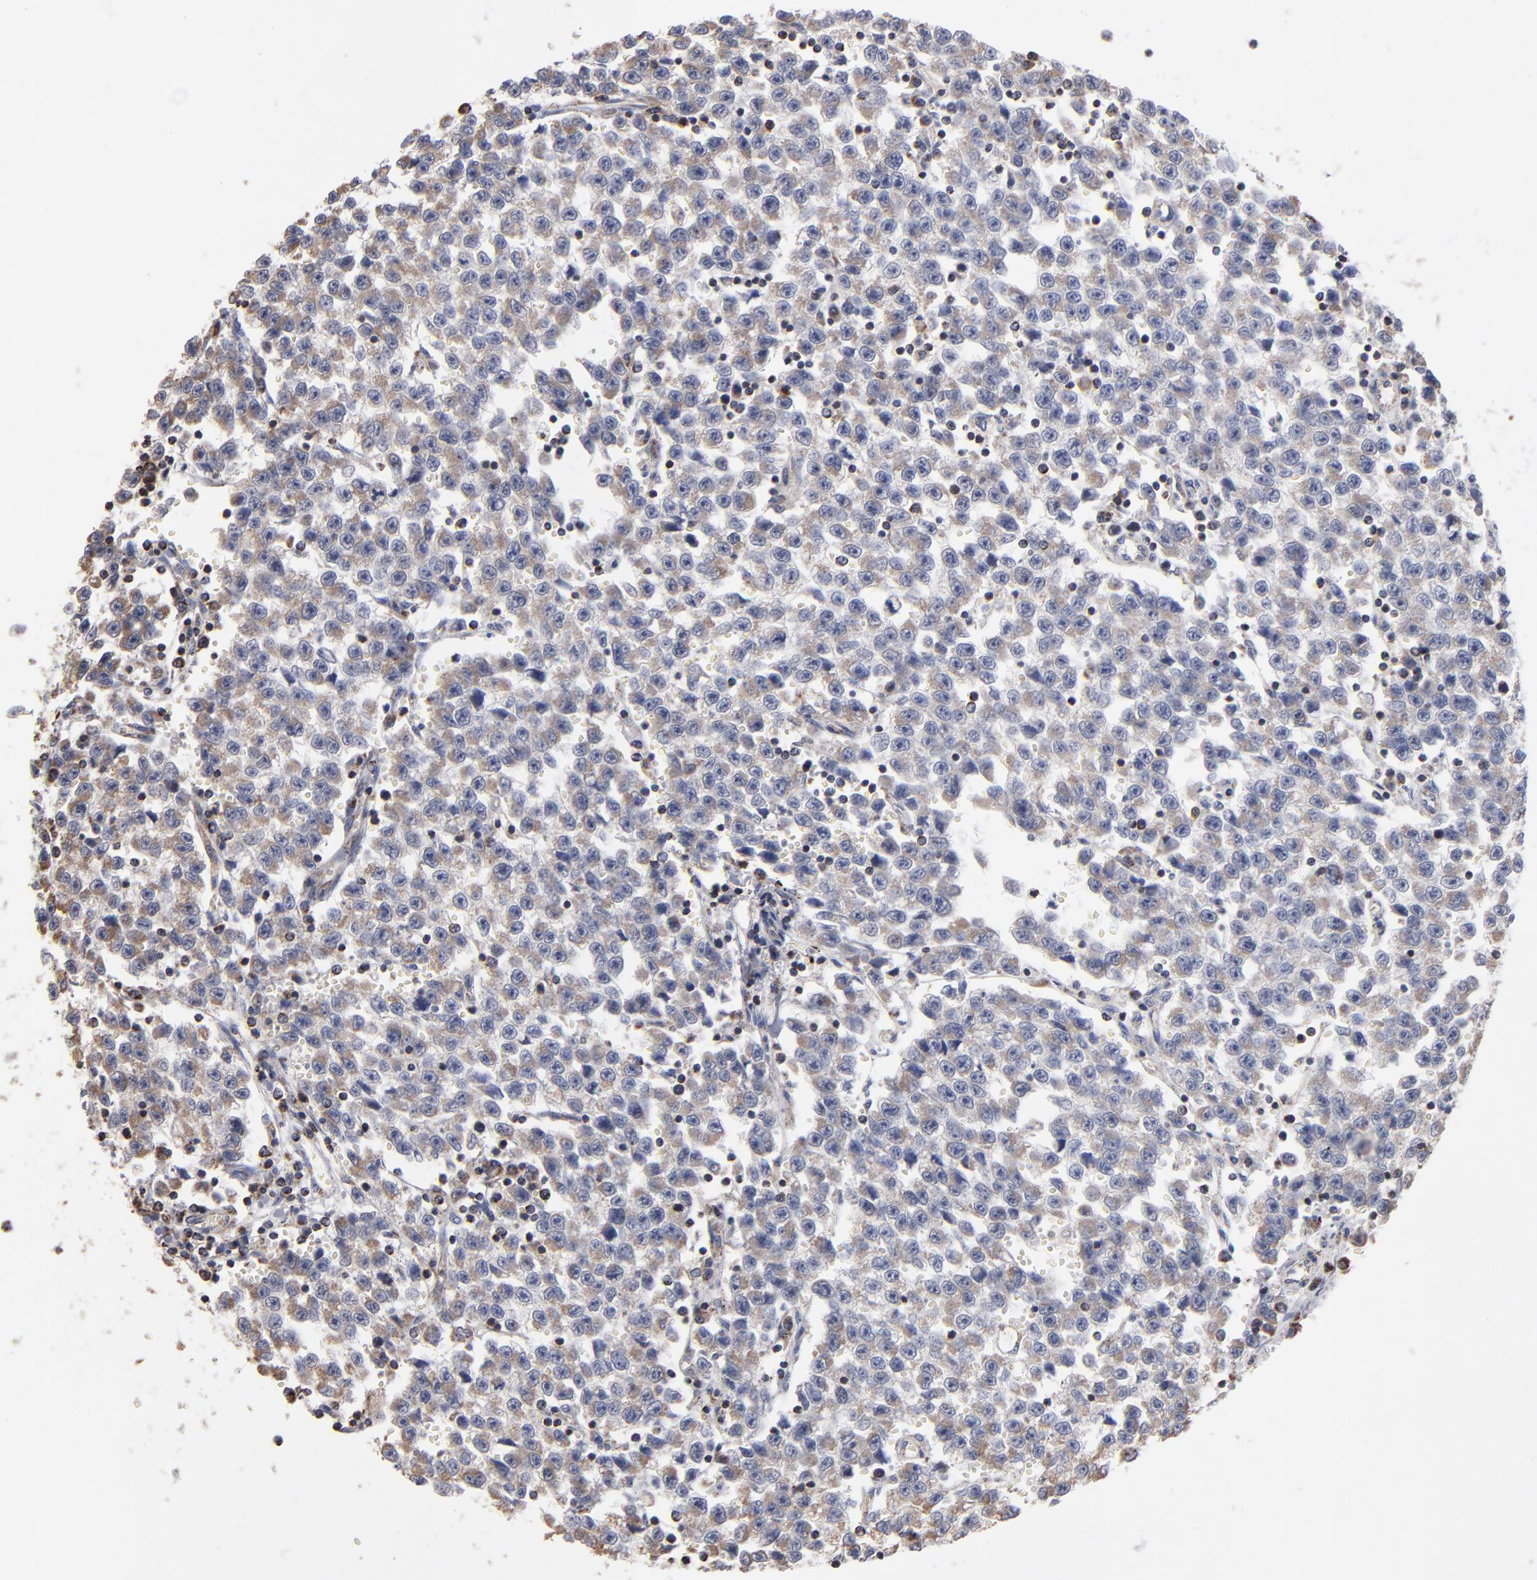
{"staining": {"intensity": "weak", "quantity": ">75%", "location": "cytoplasmic/membranous"}, "tissue": "testis cancer", "cell_type": "Tumor cells", "image_type": "cancer", "snomed": [{"axis": "morphology", "description": "Seminoma, NOS"}, {"axis": "topography", "description": "Testis"}], "caption": "Immunohistochemistry (IHC) of testis cancer (seminoma) shows low levels of weak cytoplasmic/membranous positivity in approximately >75% of tumor cells.", "gene": "MIPOL1", "patient": {"sex": "male", "age": 35}}